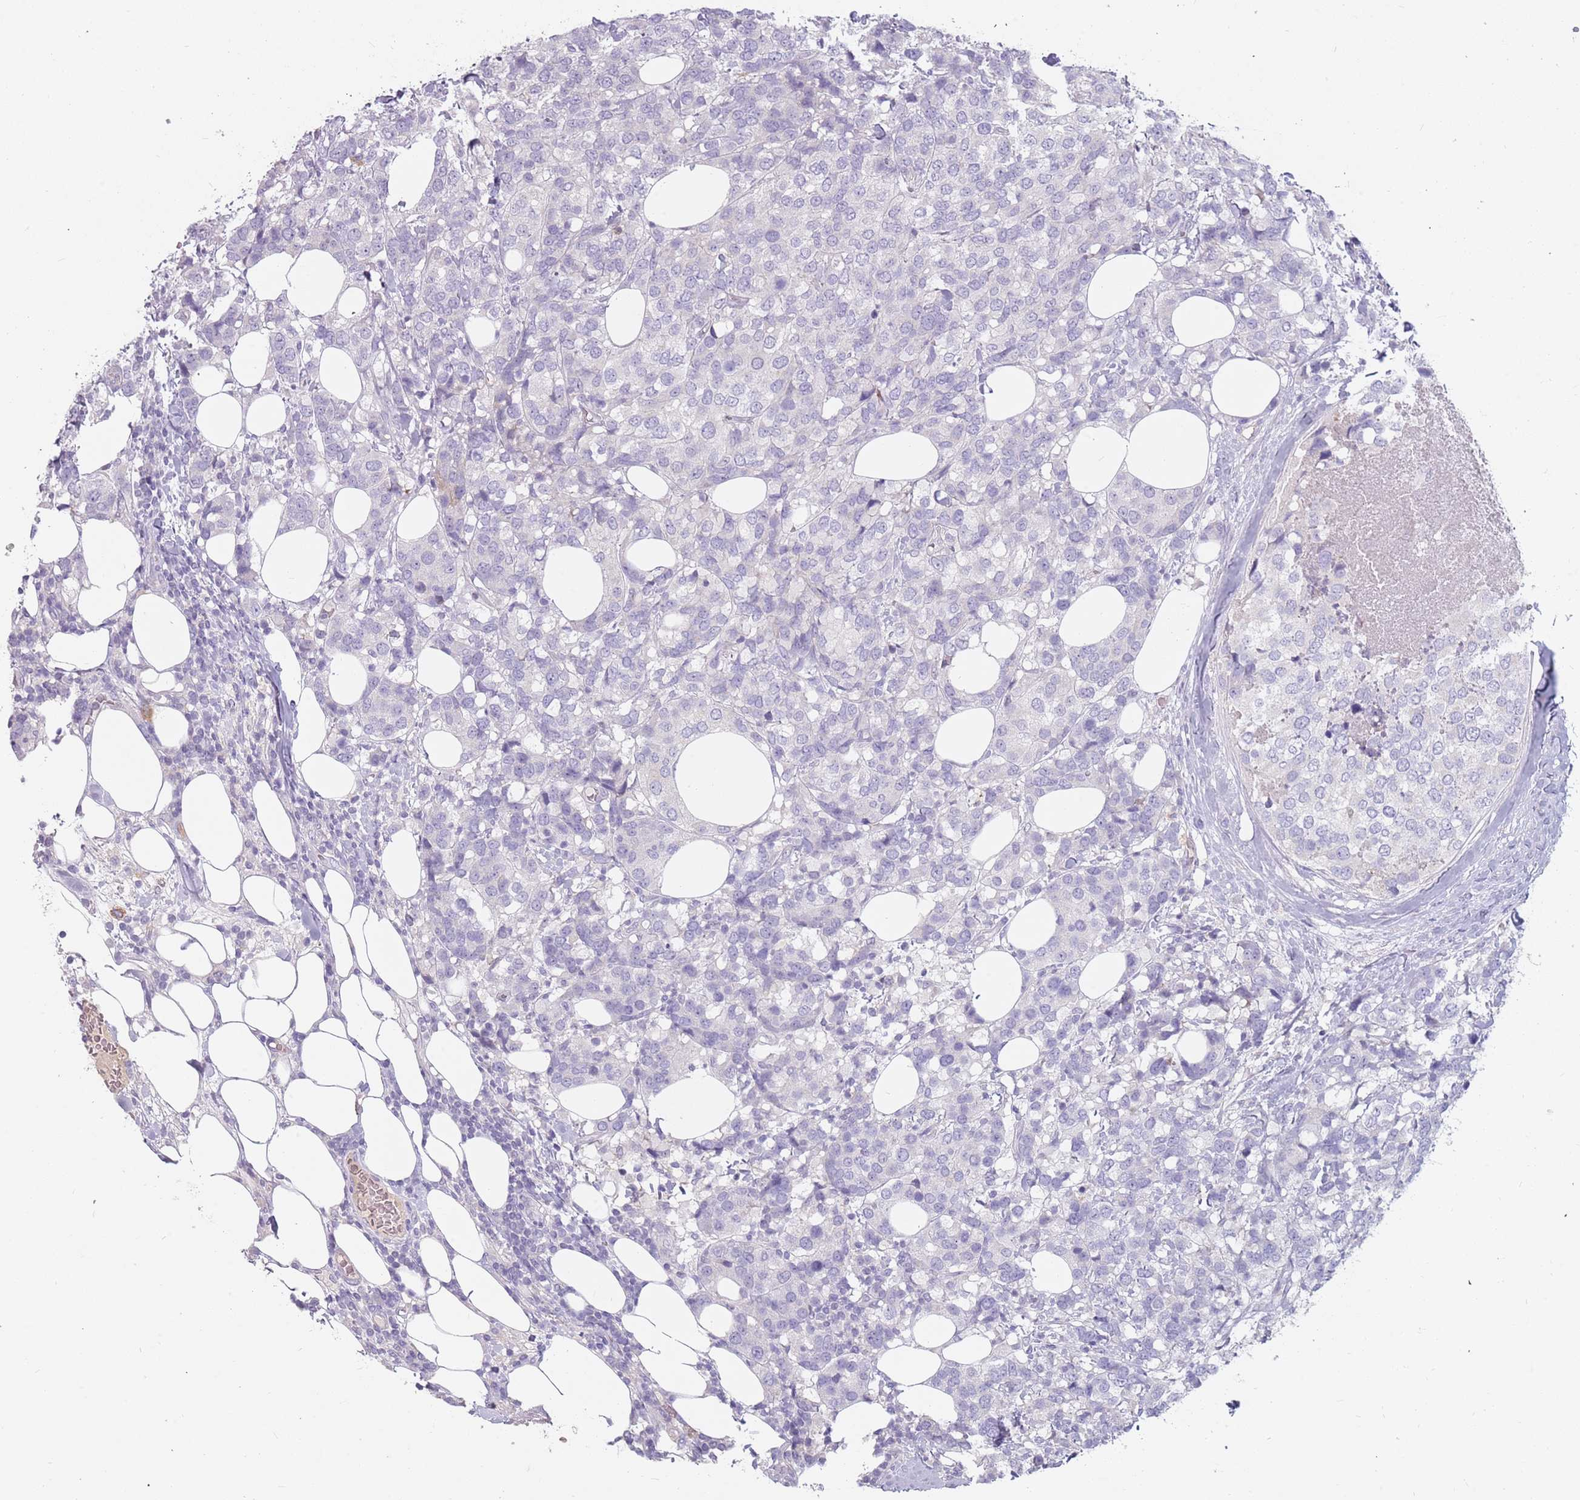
{"staining": {"intensity": "negative", "quantity": "none", "location": "none"}, "tissue": "breast cancer", "cell_type": "Tumor cells", "image_type": "cancer", "snomed": [{"axis": "morphology", "description": "Lobular carcinoma"}, {"axis": "topography", "description": "Breast"}], "caption": "There is no significant expression in tumor cells of breast cancer (lobular carcinoma). (Stains: DAB immunohistochemistry with hematoxylin counter stain, Microscopy: brightfield microscopy at high magnification).", "gene": "DDX4", "patient": {"sex": "female", "age": 59}}